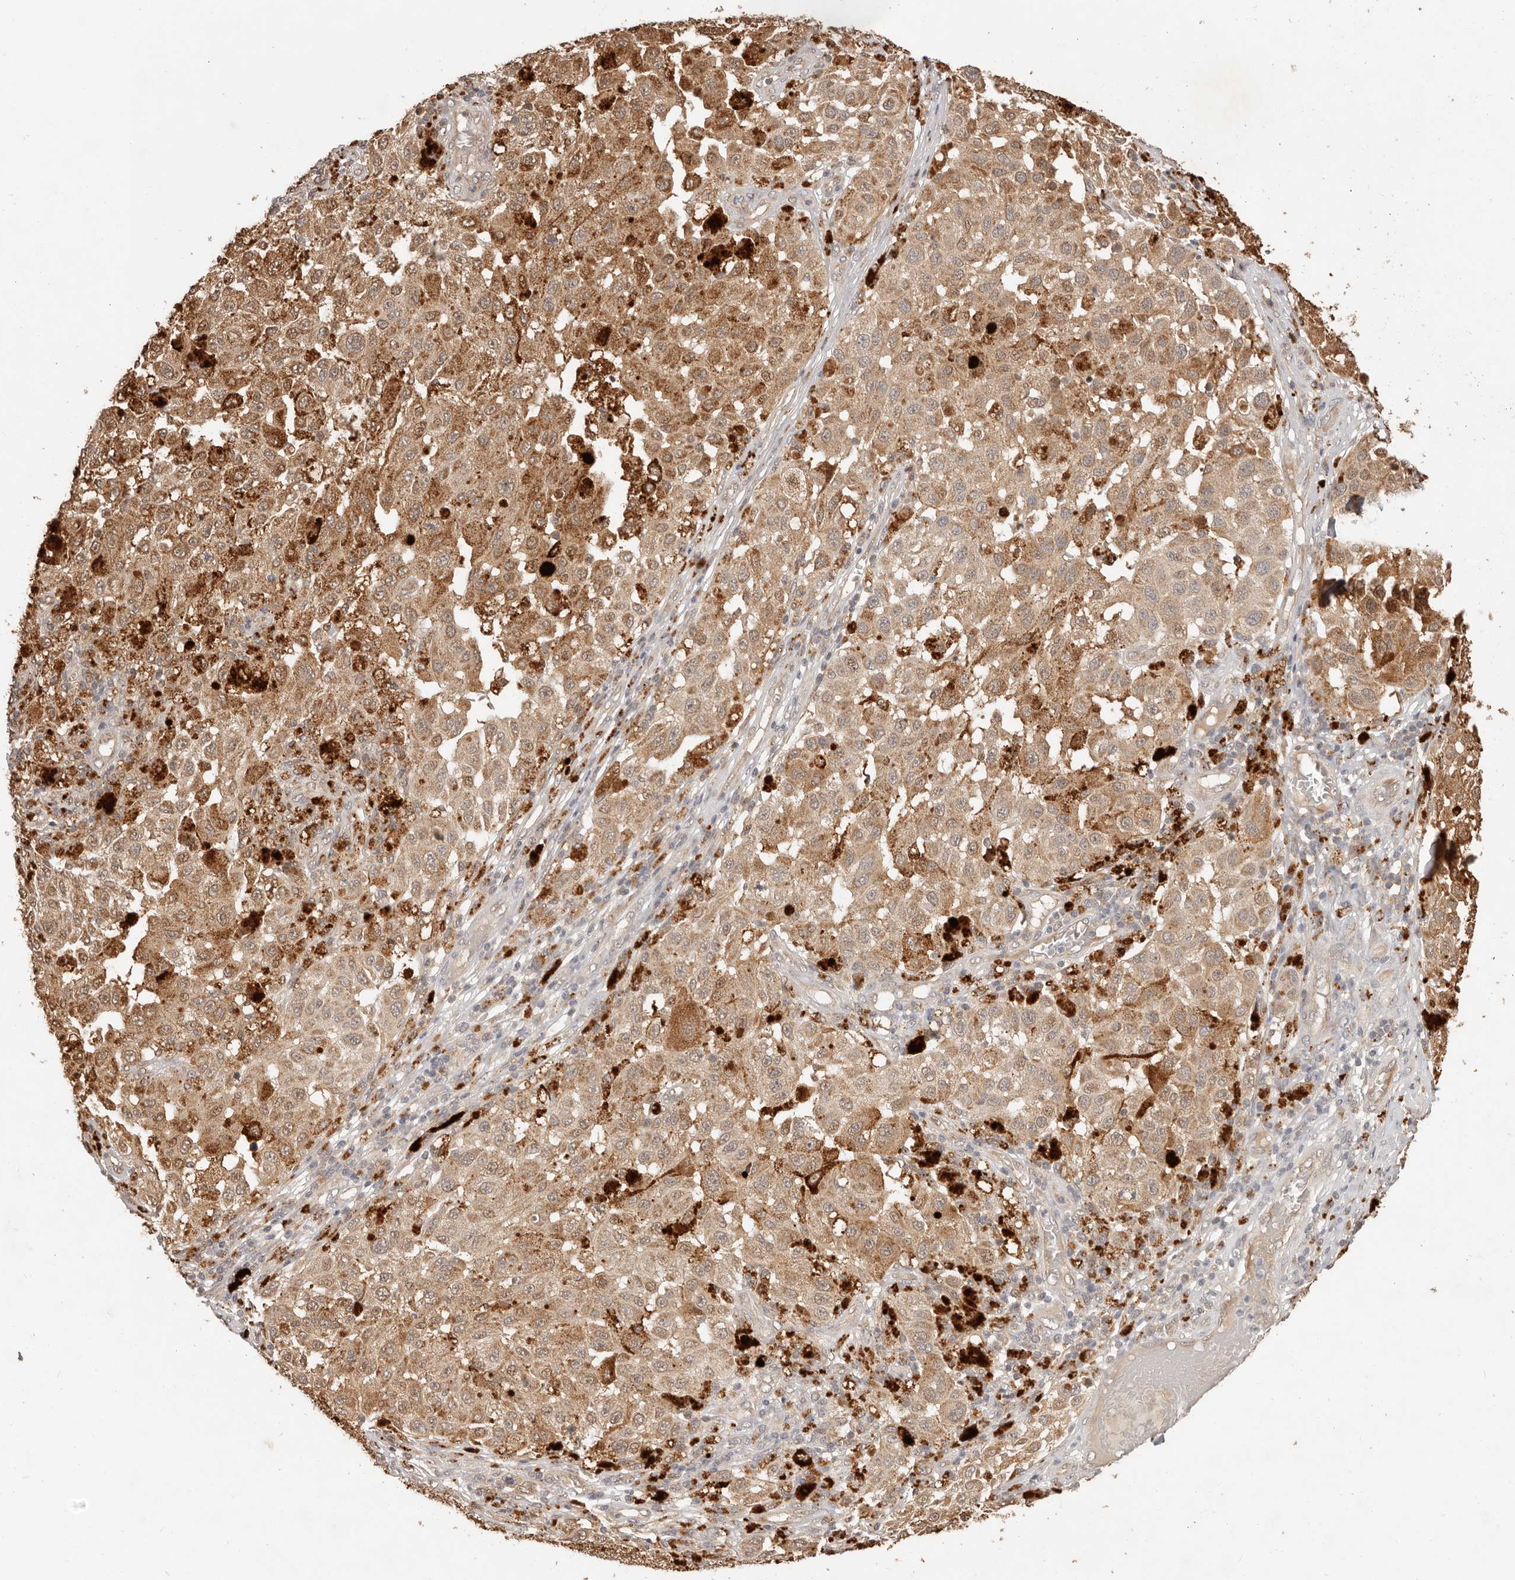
{"staining": {"intensity": "moderate", "quantity": ">75%", "location": "cytoplasmic/membranous"}, "tissue": "melanoma", "cell_type": "Tumor cells", "image_type": "cancer", "snomed": [{"axis": "morphology", "description": "Malignant melanoma, NOS"}, {"axis": "topography", "description": "Skin"}], "caption": "Immunohistochemical staining of malignant melanoma exhibits moderate cytoplasmic/membranous protein staining in approximately >75% of tumor cells.", "gene": "MTFR2", "patient": {"sex": "female", "age": 64}}